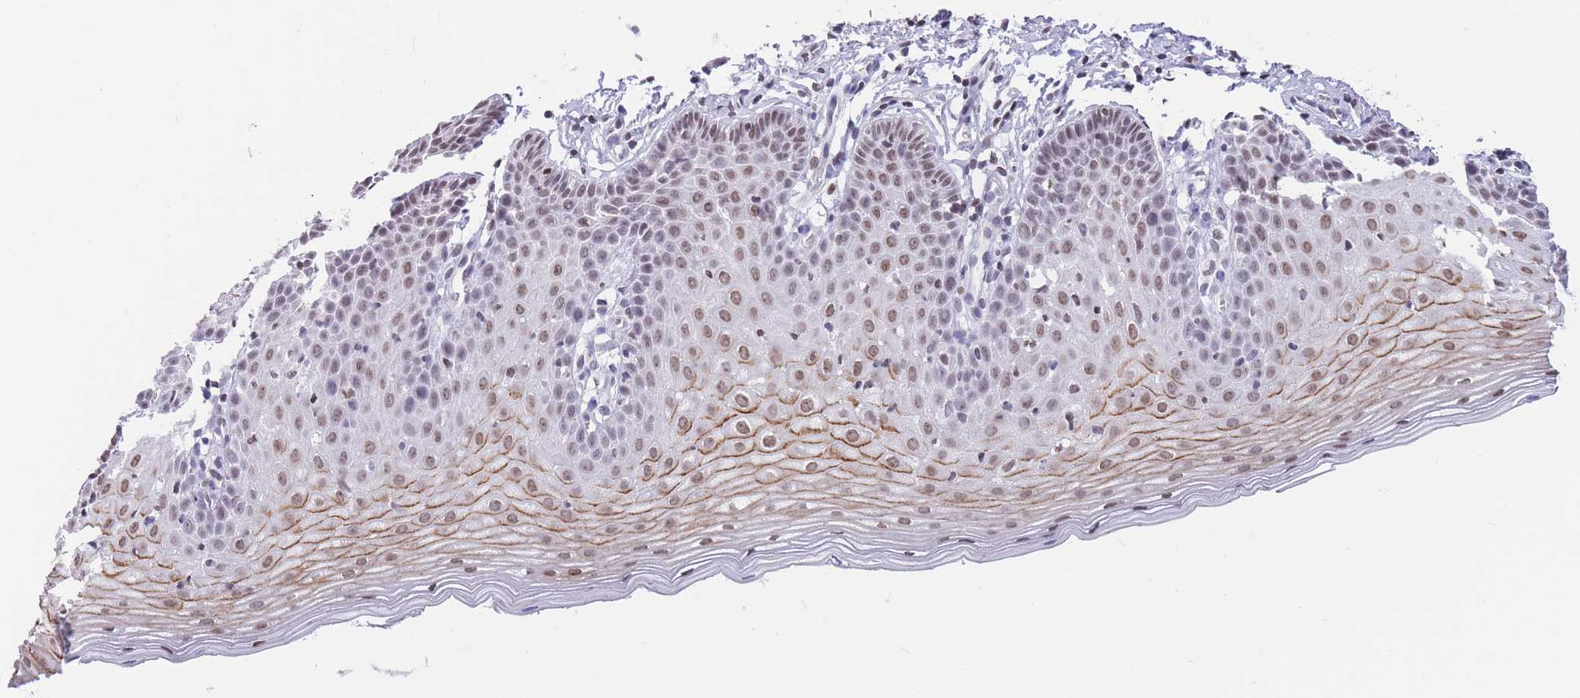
{"staining": {"intensity": "moderate", "quantity": ">75%", "location": "nuclear"}, "tissue": "cervix", "cell_type": "Glandular cells", "image_type": "normal", "snomed": [{"axis": "morphology", "description": "Normal tissue, NOS"}, {"axis": "topography", "description": "Cervix"}], "caption": "The photomicrograph displays staining of benign cervix, revealing moderate nuclear protein expression (brown color) within glandular cells. Using DAB (3,3'-diaminobenzidine) (brown) and hematoxylin (blue) stains, captured at high magnification using brightfield microscopy.", "gene": "HMGN1", "patient": {"sex": "female", "age": 36}}